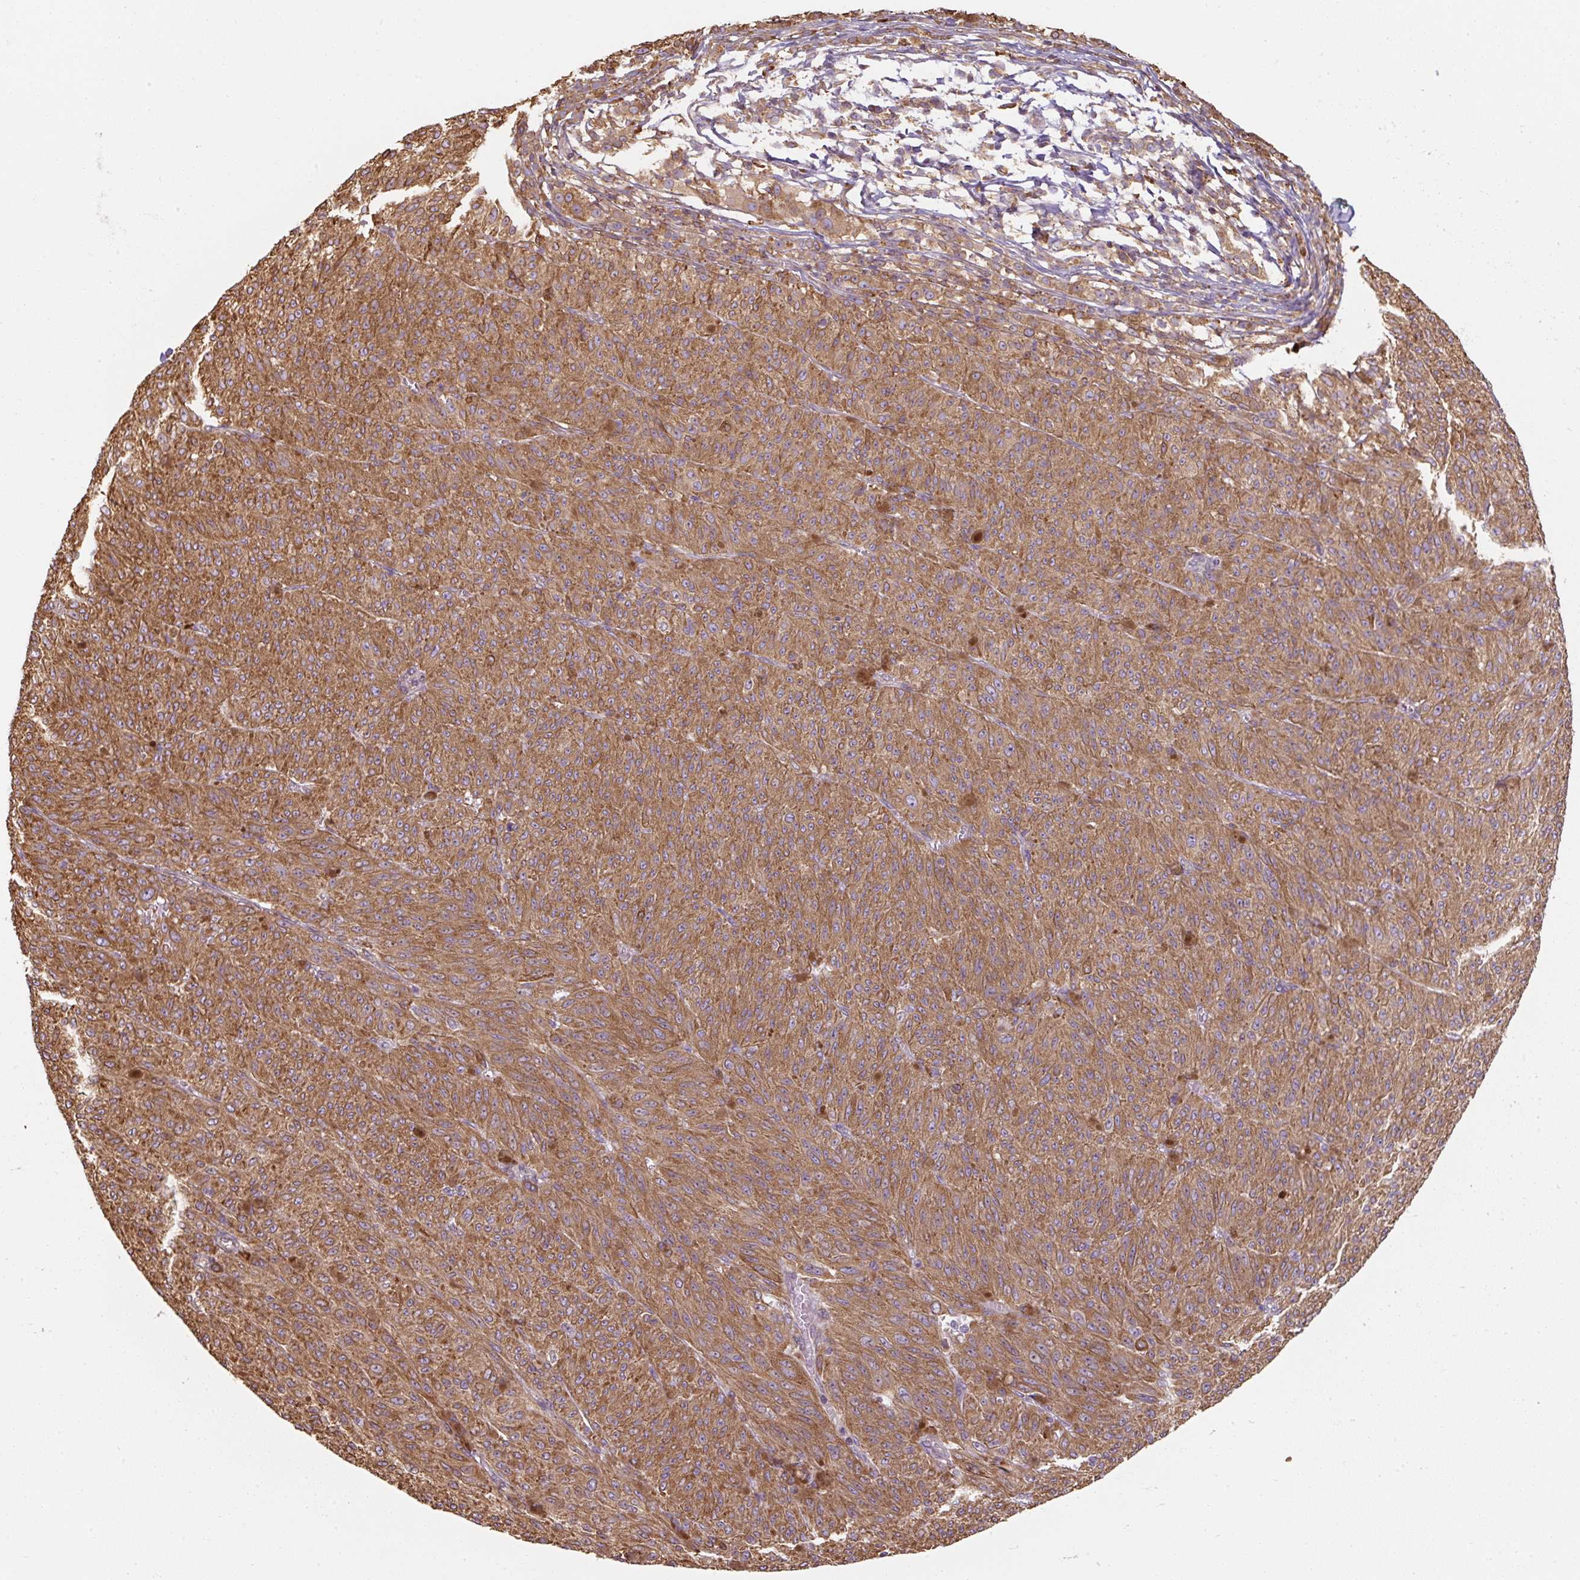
{"staining": {"intensity": "moderate", "quantity": ">75%", "location": "cytoplasmic/membranous"}, "tissue": "melanoma", "cell_type": "Tumor cells", "image_type": "cancer", "snomed": [{"axis": "morphology", "description": "Malignant melanoma, NOS"}, {"axis": "topography", "description": "Skin"}], "caption": "This photomicrograph demonstrates malignant melanoma stained with immunohistochemistry to label a protein in brown. The cytoplasmic/membranous of tumor cells show moderate positivity for the protein. Nuclei are counter-stained blue.", "gene": "PRKCSH", "patient": {"sex": "female", "age": 52}}